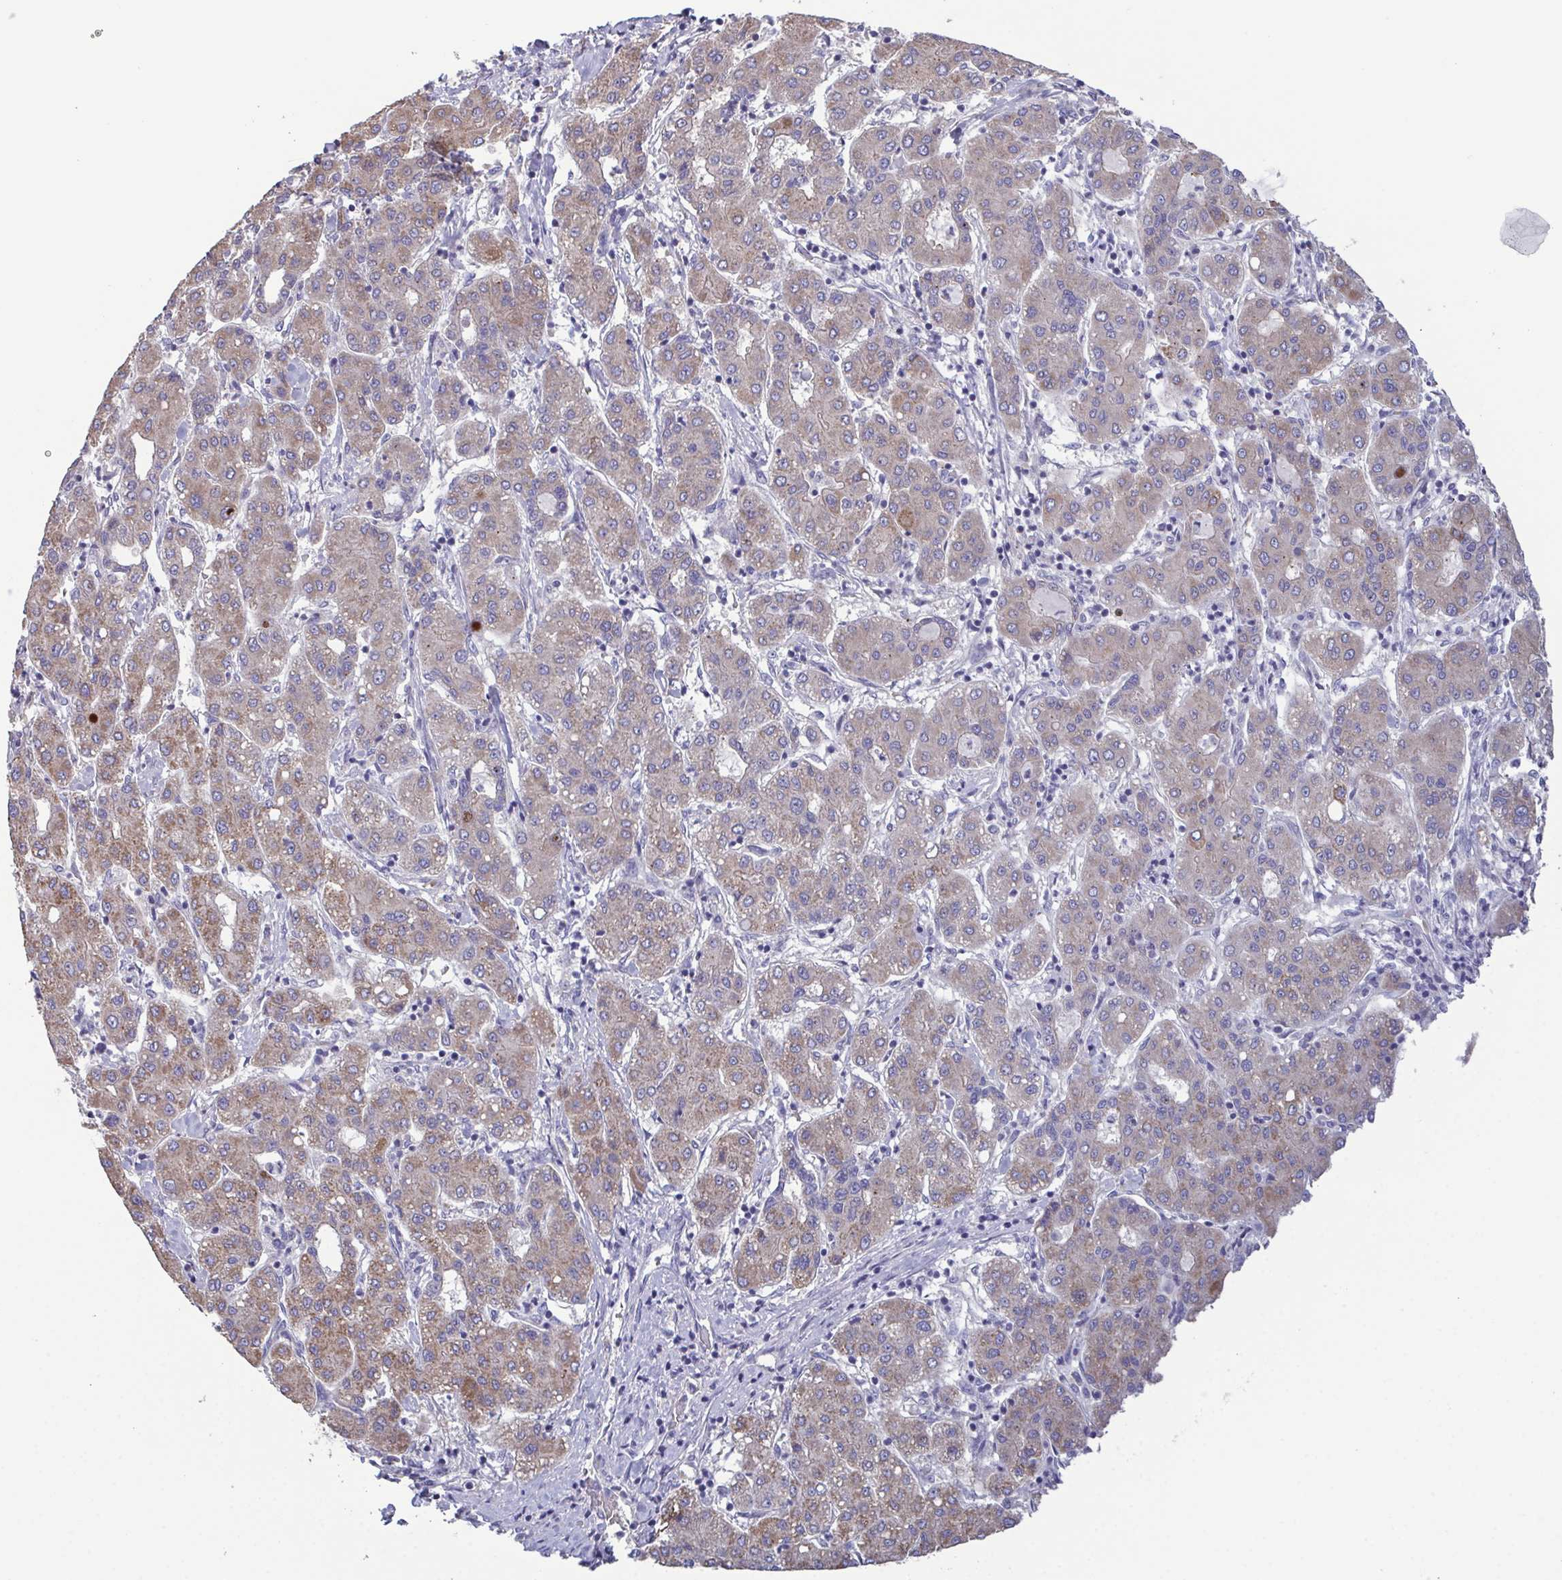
{"staining": {"intensity": "weak", "quantity": ">75%", "location": "cytoplasmic/membranous"}, "tissue": "liver cancer", "cell_type": "Tumor cells", "image_type": "cancer", "snomed": [{"axis": "morphology", "description": "Carcinoma, Hepatocellular, NOS"}, {"axis": "topography", "description": "Liver"}], "caption": "Immunohistochemistry (IHC) histopathology image of hepatocellular carcinoma (liver) stained for a protein (brown), which displays low levels of weak cytoplasmic/membranous staining in about >75% of tumor cells.", "gene": "GLDC", "patient": {"sex": "male", "age": 65}}